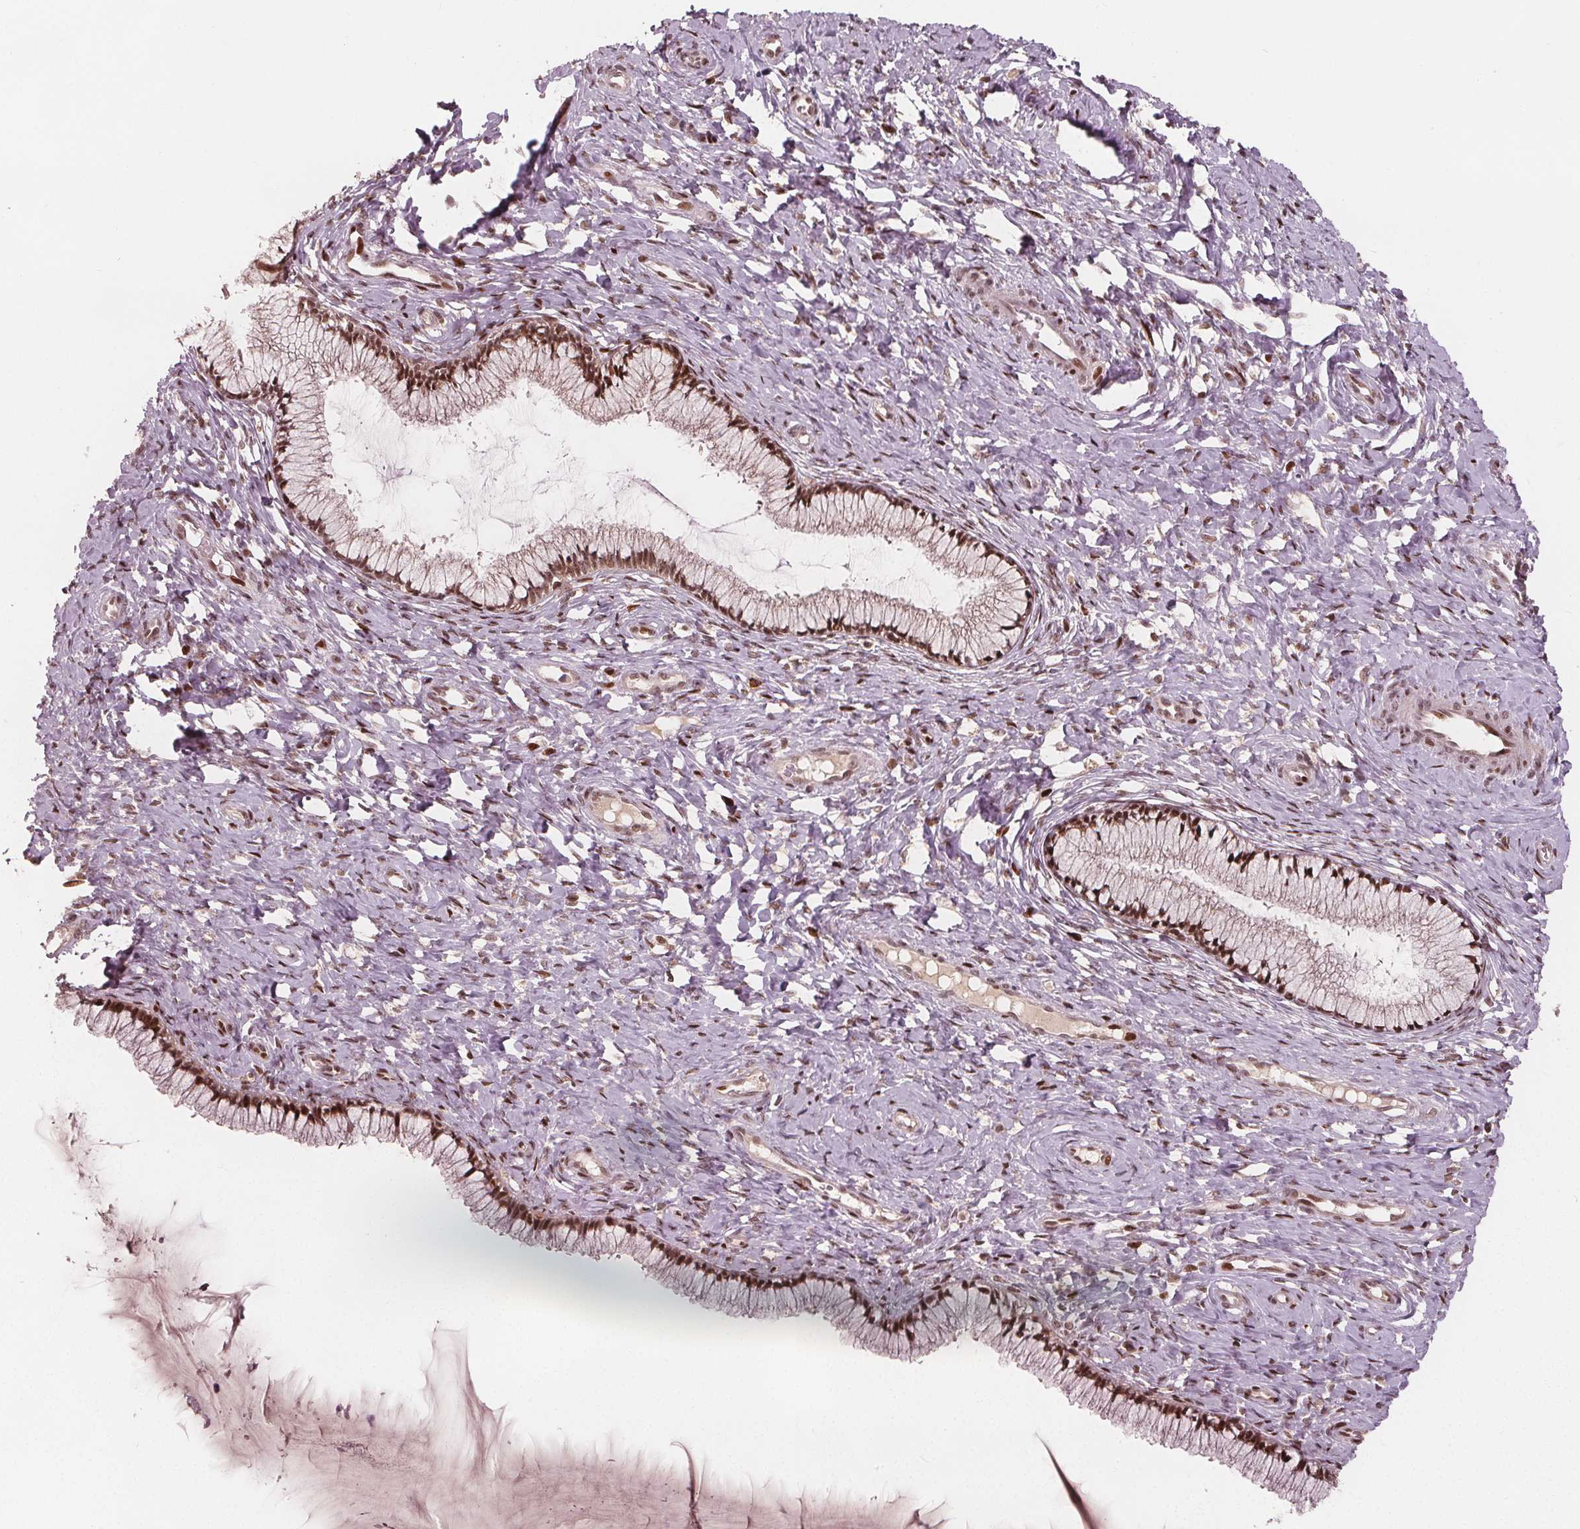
{"staining": {"intensity": "strong", "quantity": ">75%", "location": "nuclear"}, "tissue": "cervix", "cell_type": "Glandular cells", "image_type": "normal", "snomed": [{"axis": "morphology", "description": "Normal tissue, NOS"}, {"axis": "topography", "description": "Cervix"}], "caption": "Protein analysis of normal cervix exhibits strong nuclear staining in approximately >75% of glandular cells.", "gene": "SNRNP35", "patient": {"sex": "female", "age": 37}}